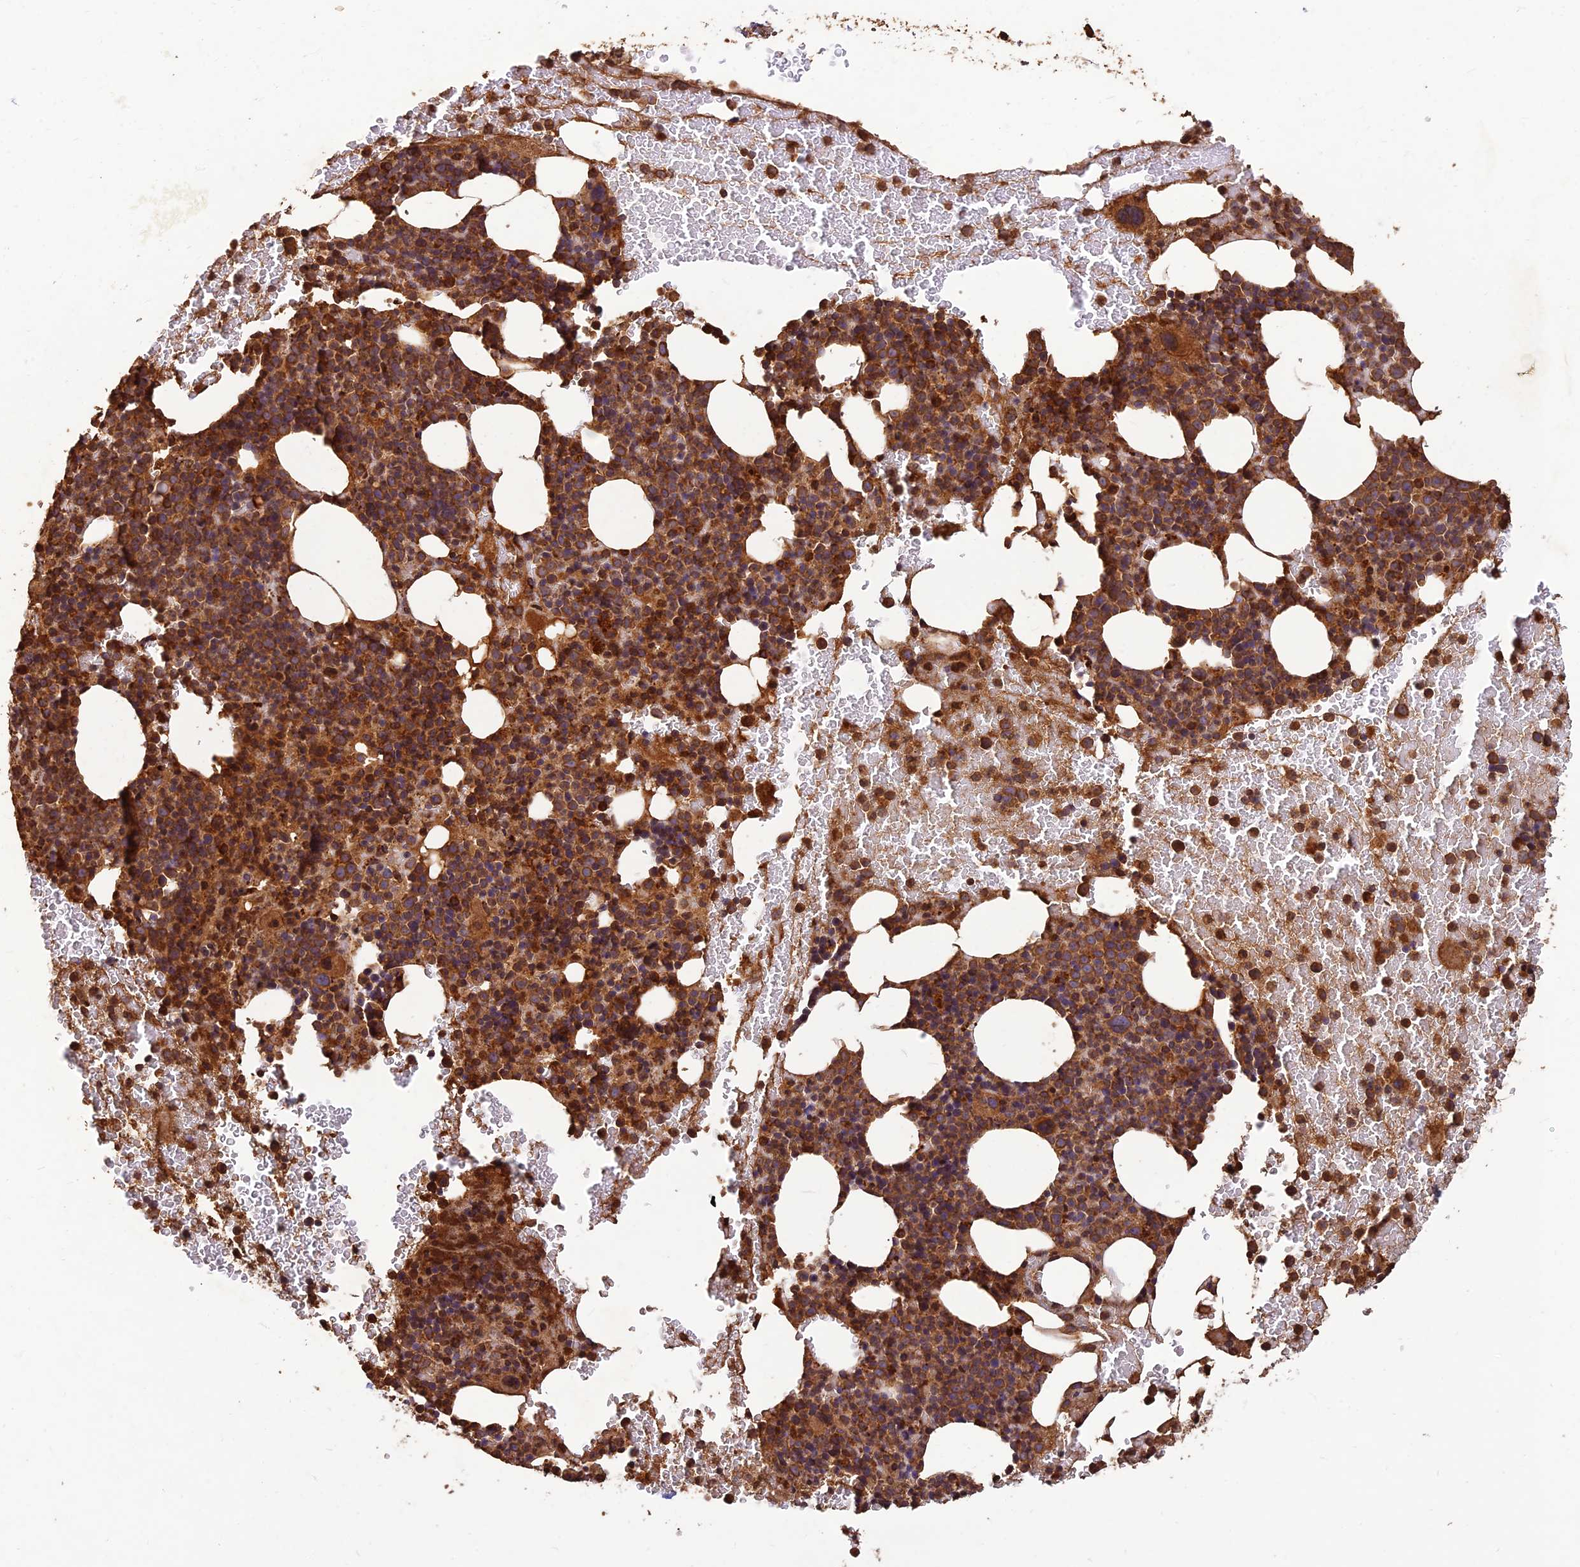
{"staining": {"intensity": "strong", "quantity": "25%-75%", "location": "cytoplasmic/membranous,nuclear"}, "tissue": "bone marrow", "cell_type": "Hematopoietic cells", "image_type": "normal", "snomed": [{"axis": "morphology", "description": "Normal tissue, NOS"}, {"axis": "topography", "description": "Bone marrow"}], "caption": "IHC photomicrograph of unremarkable bone marrow stained for a protein (brown), which shows high levels of strong cytoplasmic/membranous,nuclear expression in approximately 25%-75% of hematopoietic cells.", "gene": "CORO1C", "patient": {"sex": "female", "age": 48}}